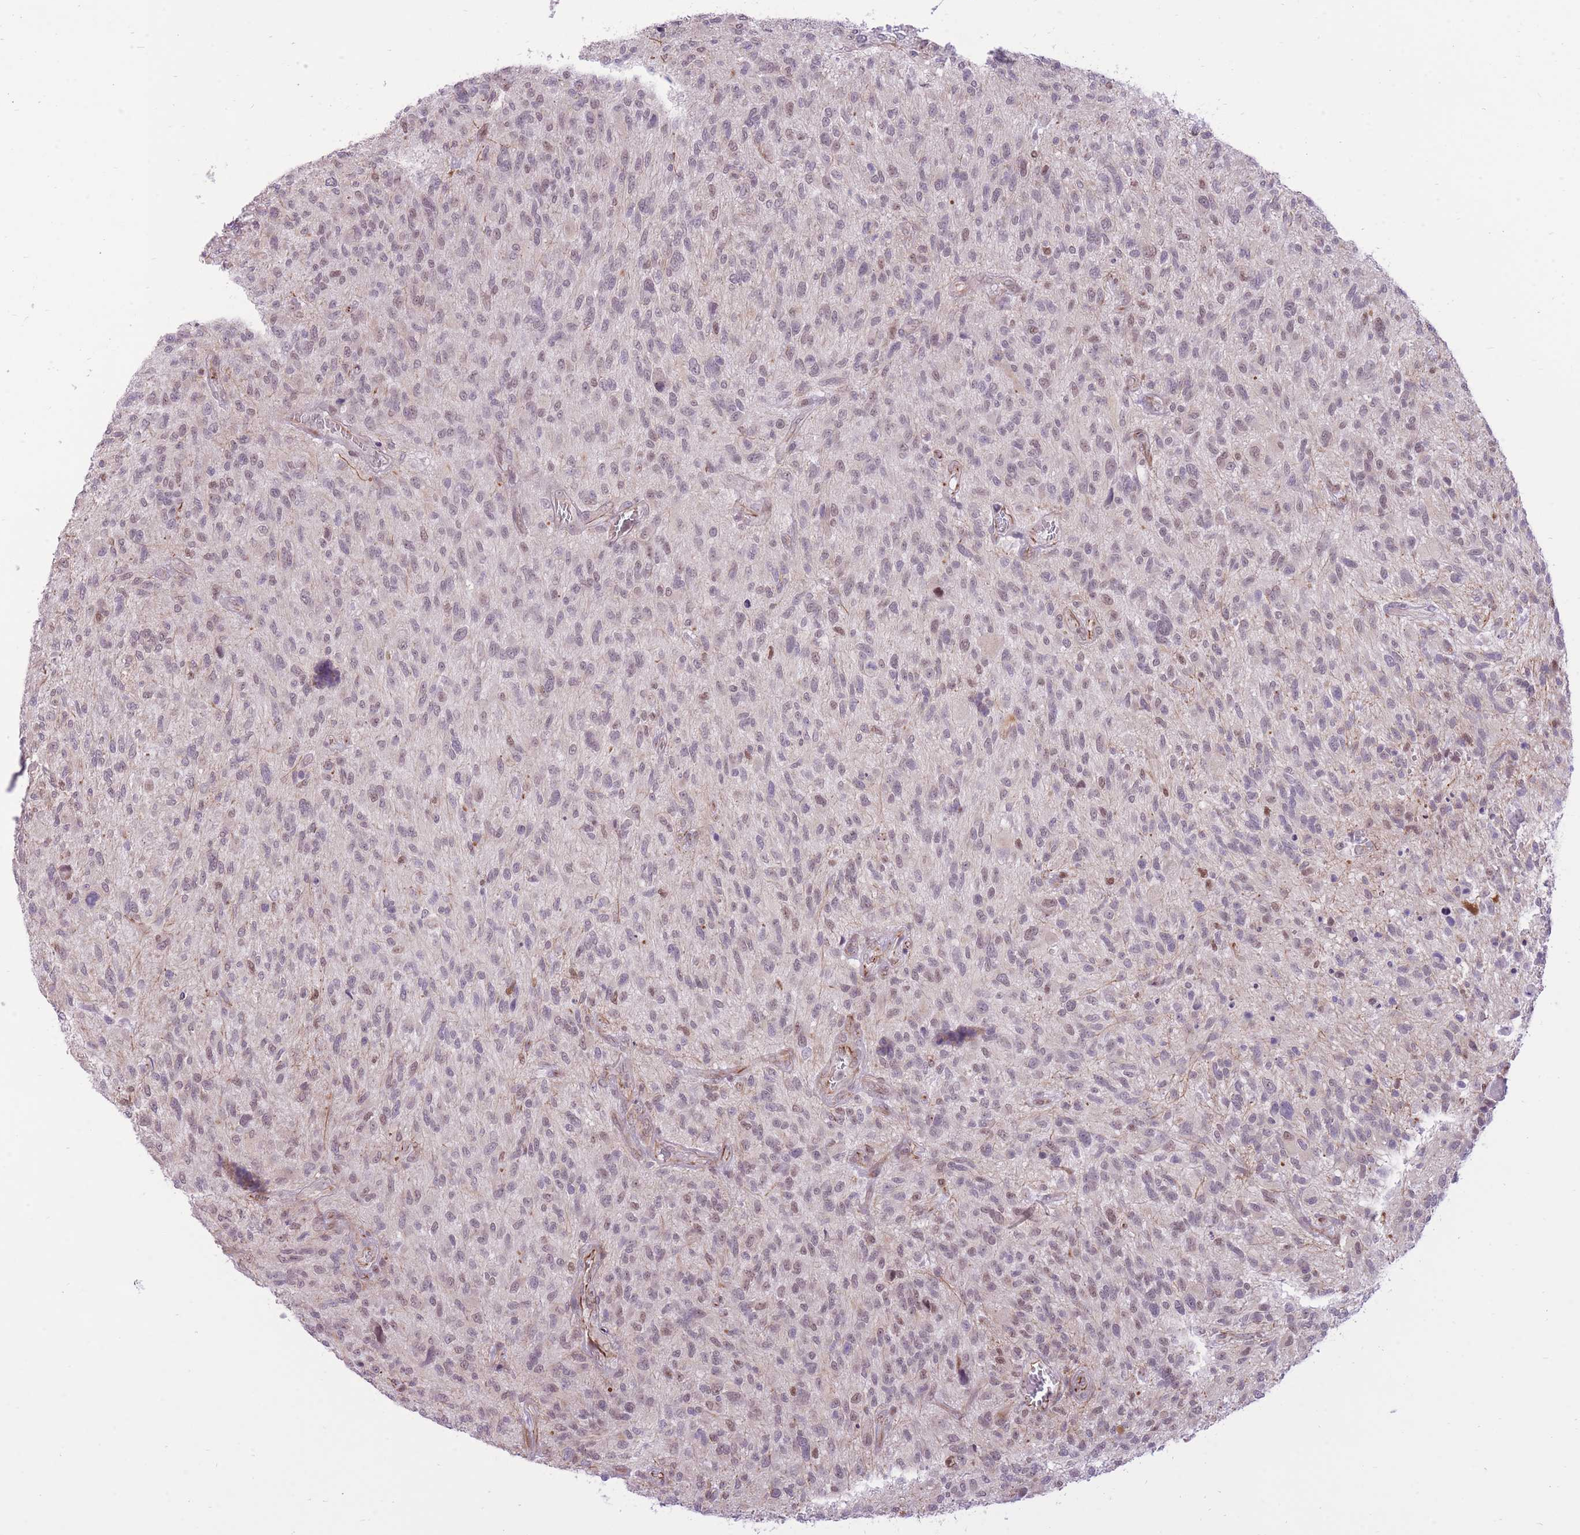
{"staining": {"intensity": "weak", "quantity": "25%-75%", "location": "nuclear"}, "tissue": "glioma", "cell_type": "Tumor cells", "image_type": "cancer", "snomed": [{"axis": "morphology", "description": "Glioma, malignant, High grade"}, {"axis": "topography", "description": "Brain"}], "caption": "DAB immunohistochemical staining of glioma displays weak nuclear protein positivity in about 25%-75% of tumor cells.", "gene": "ELL", "patient": {"sex": "male", "age": 47}}